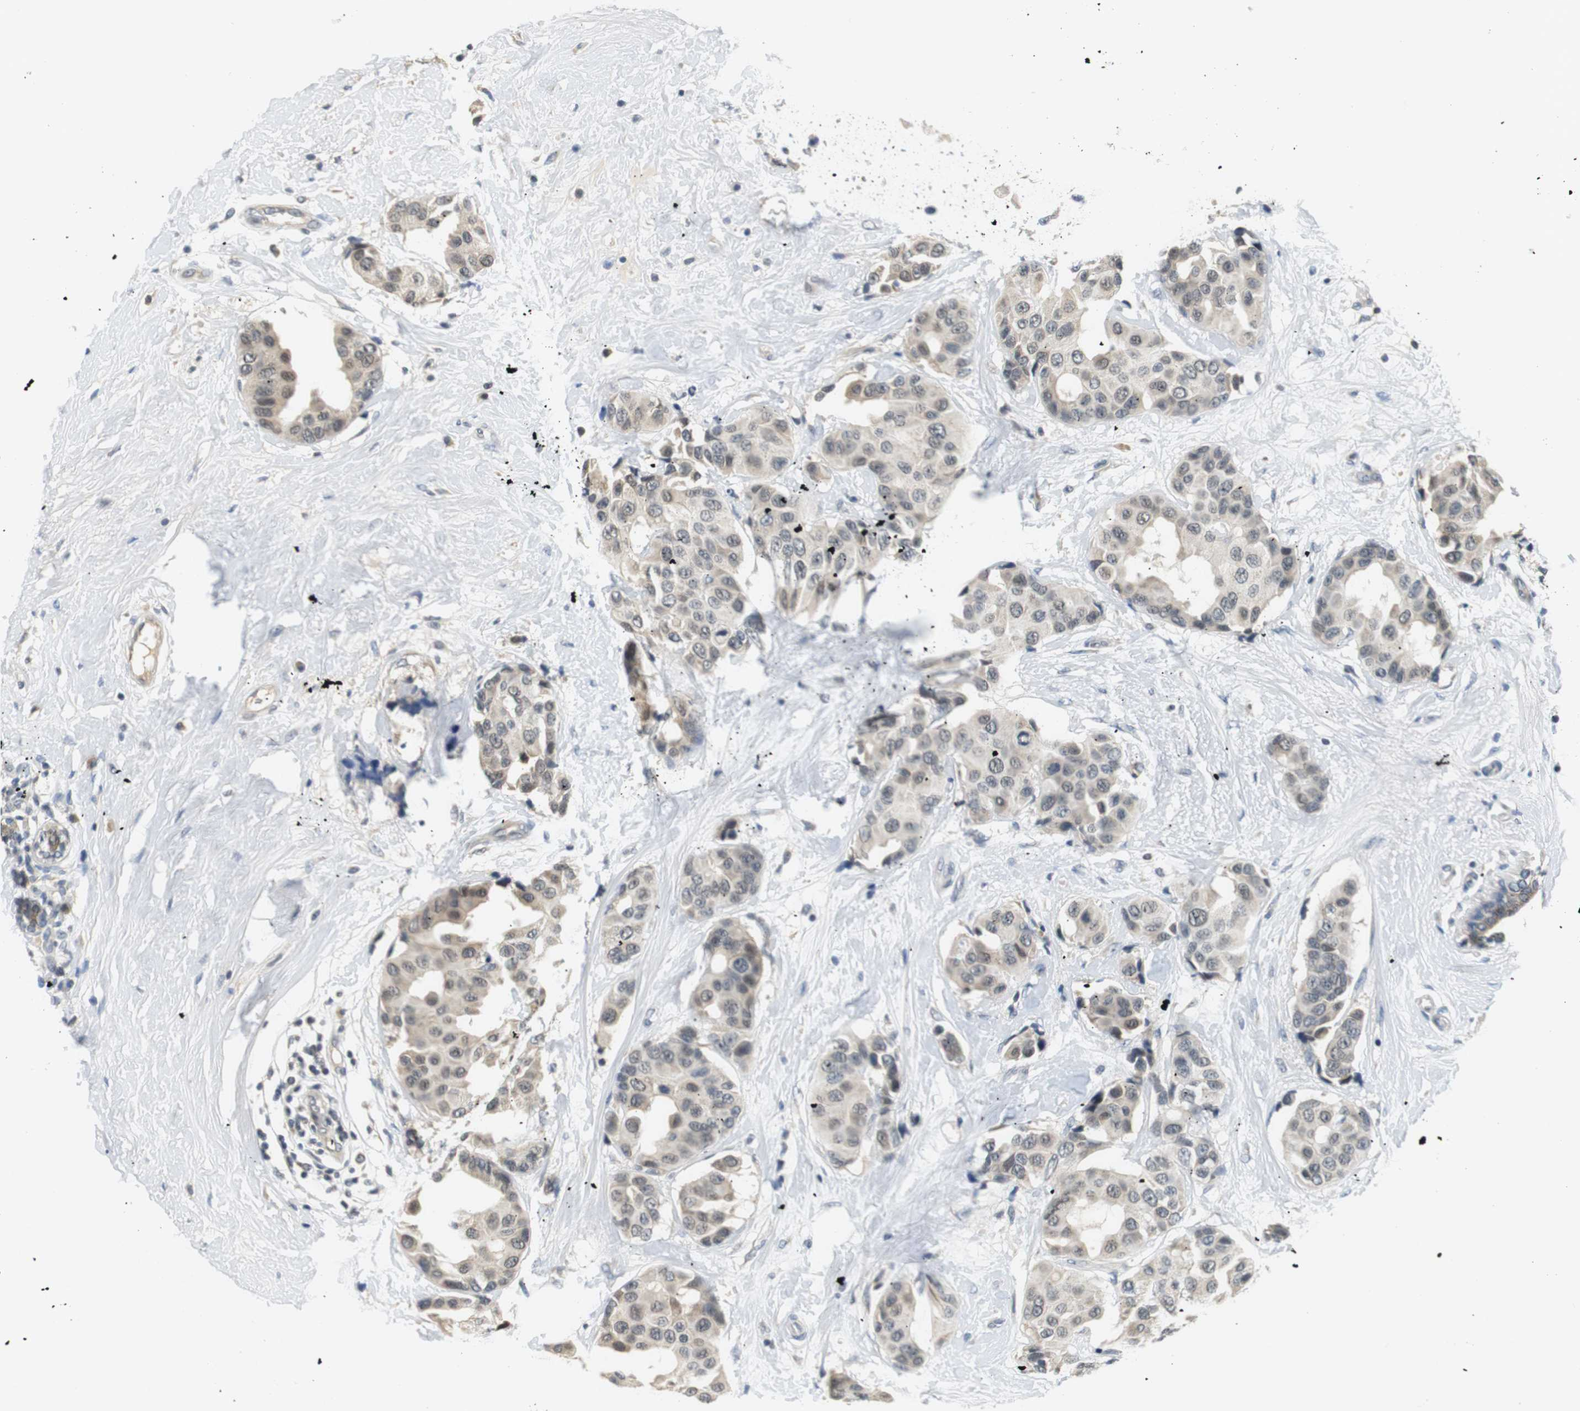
{"staining": {"intensity": "weak", "quantity": "<25%", "location": "cytoplasmic/membranous"}, "tissue": "breast cancer", "cell_type": "Tumor cells", "image_type": "cancer", "snomed": [{"axis": "morphology", "description": "Normal tissue, NOS"}, {"axis": "morphology", "description": "Duct carcinoma"}, {"axis": "topography", "description": "Breast"}], "caption": "Immunohistochemical staining of breast cancer (infiltrating ductal carcinoma) exhibits no significant positivity in tumor cells. (Immunohistochemistry (ihc), brightfield microscopy, high magnification).", "gene": "WNT7A", "patient": {"sex": "female", "age": 39}}